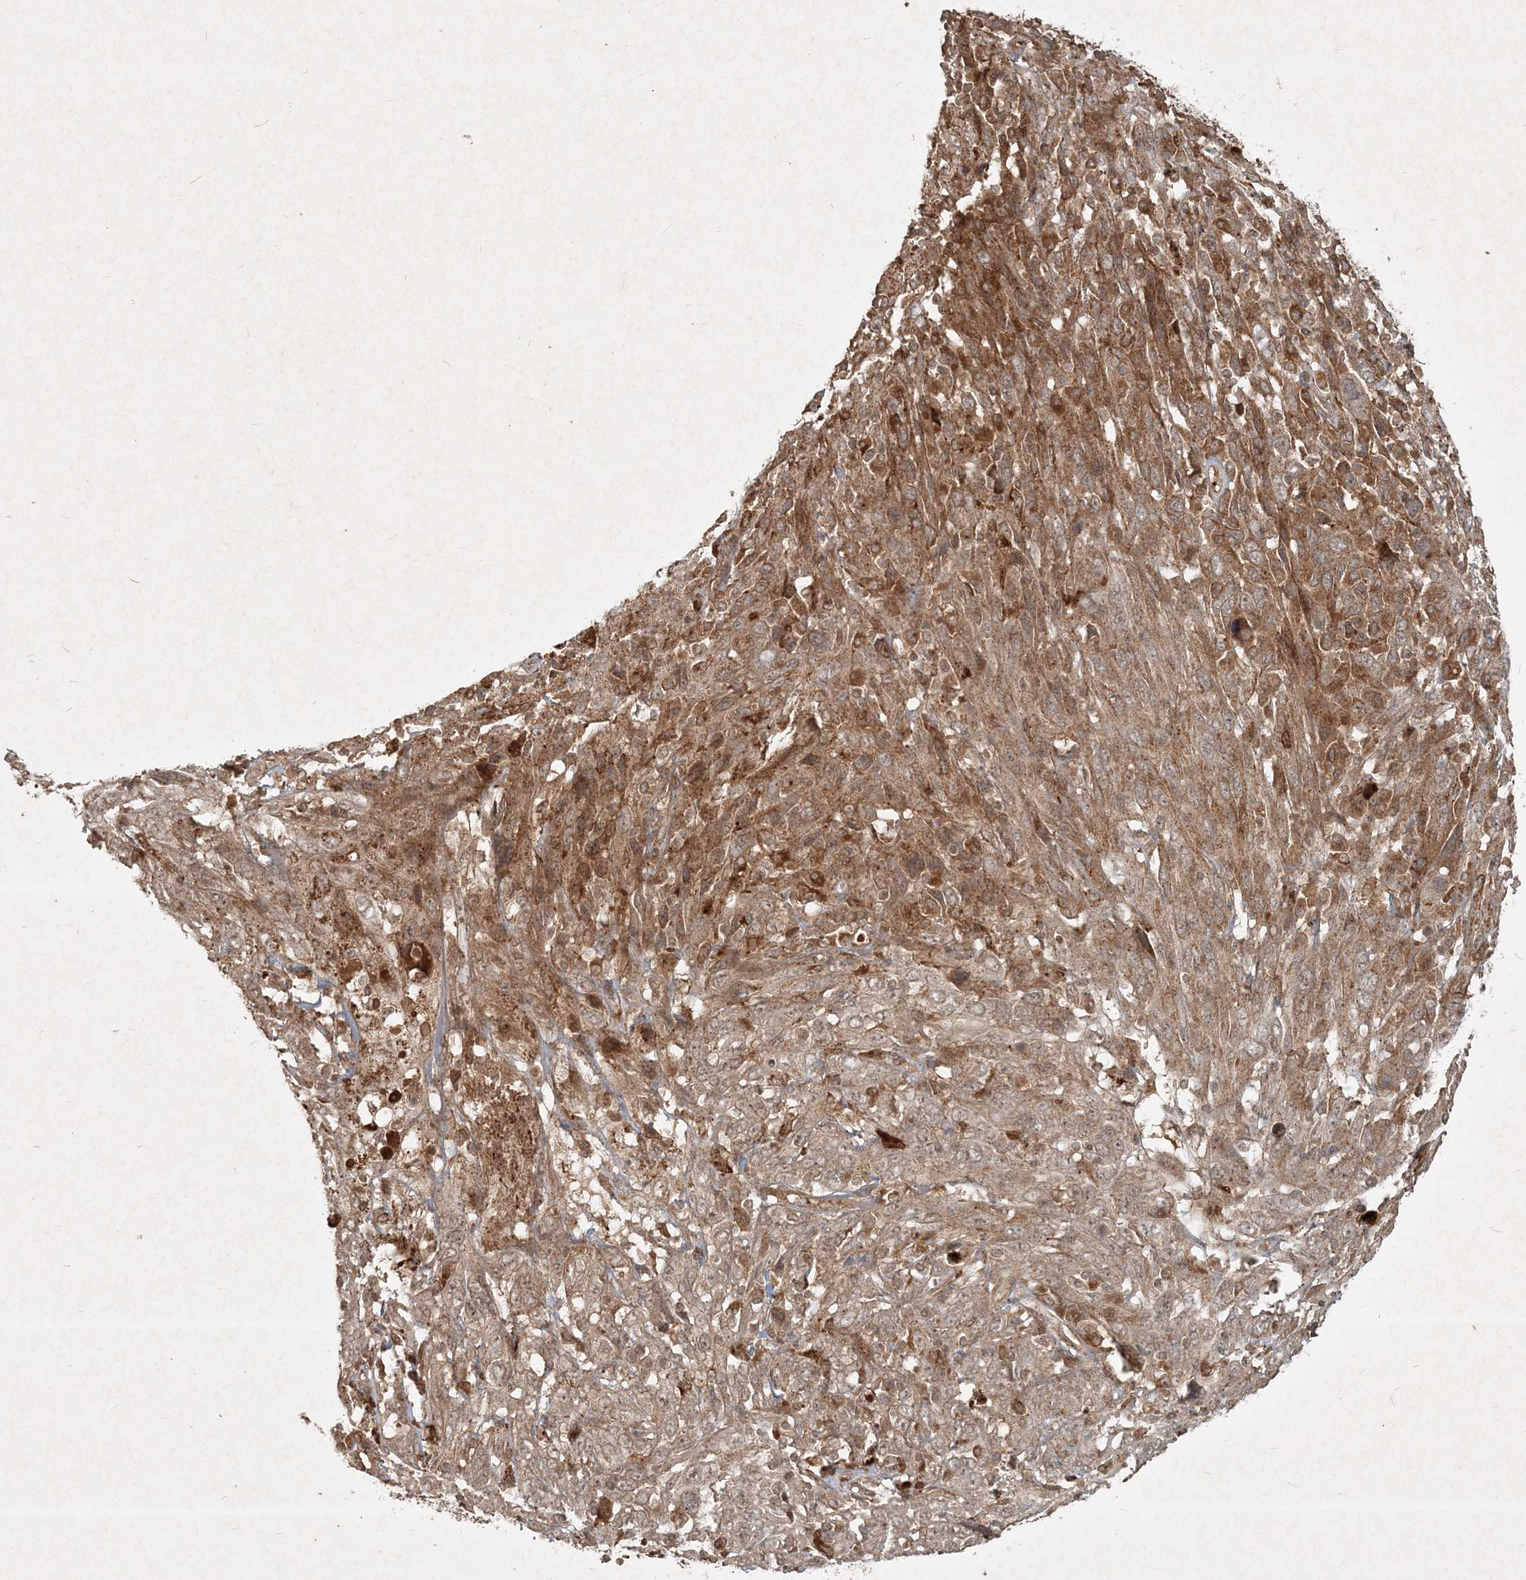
{"staining": {"intensity": "weak", "quantity": ">75%", "location": "cytoplasmic/membranous"}, "tissue": "cervical cancer", "cell_type": "Tumor cells", "image_type": "cancer", "snomed": [{"axis": "morphology", "description": "Squamous cell carcinoma, NOS"}, {"axis": "topography", "description": "Cervix"}], "caption": "This is a photomicrograph of IHC staining of squamous cell carcinoma (cervical), which shows weak positivity in the cytoplasmic/membranous of tumor cells.", "gene": "NARS1", "patient": {"sex": "female", "age": 46}}